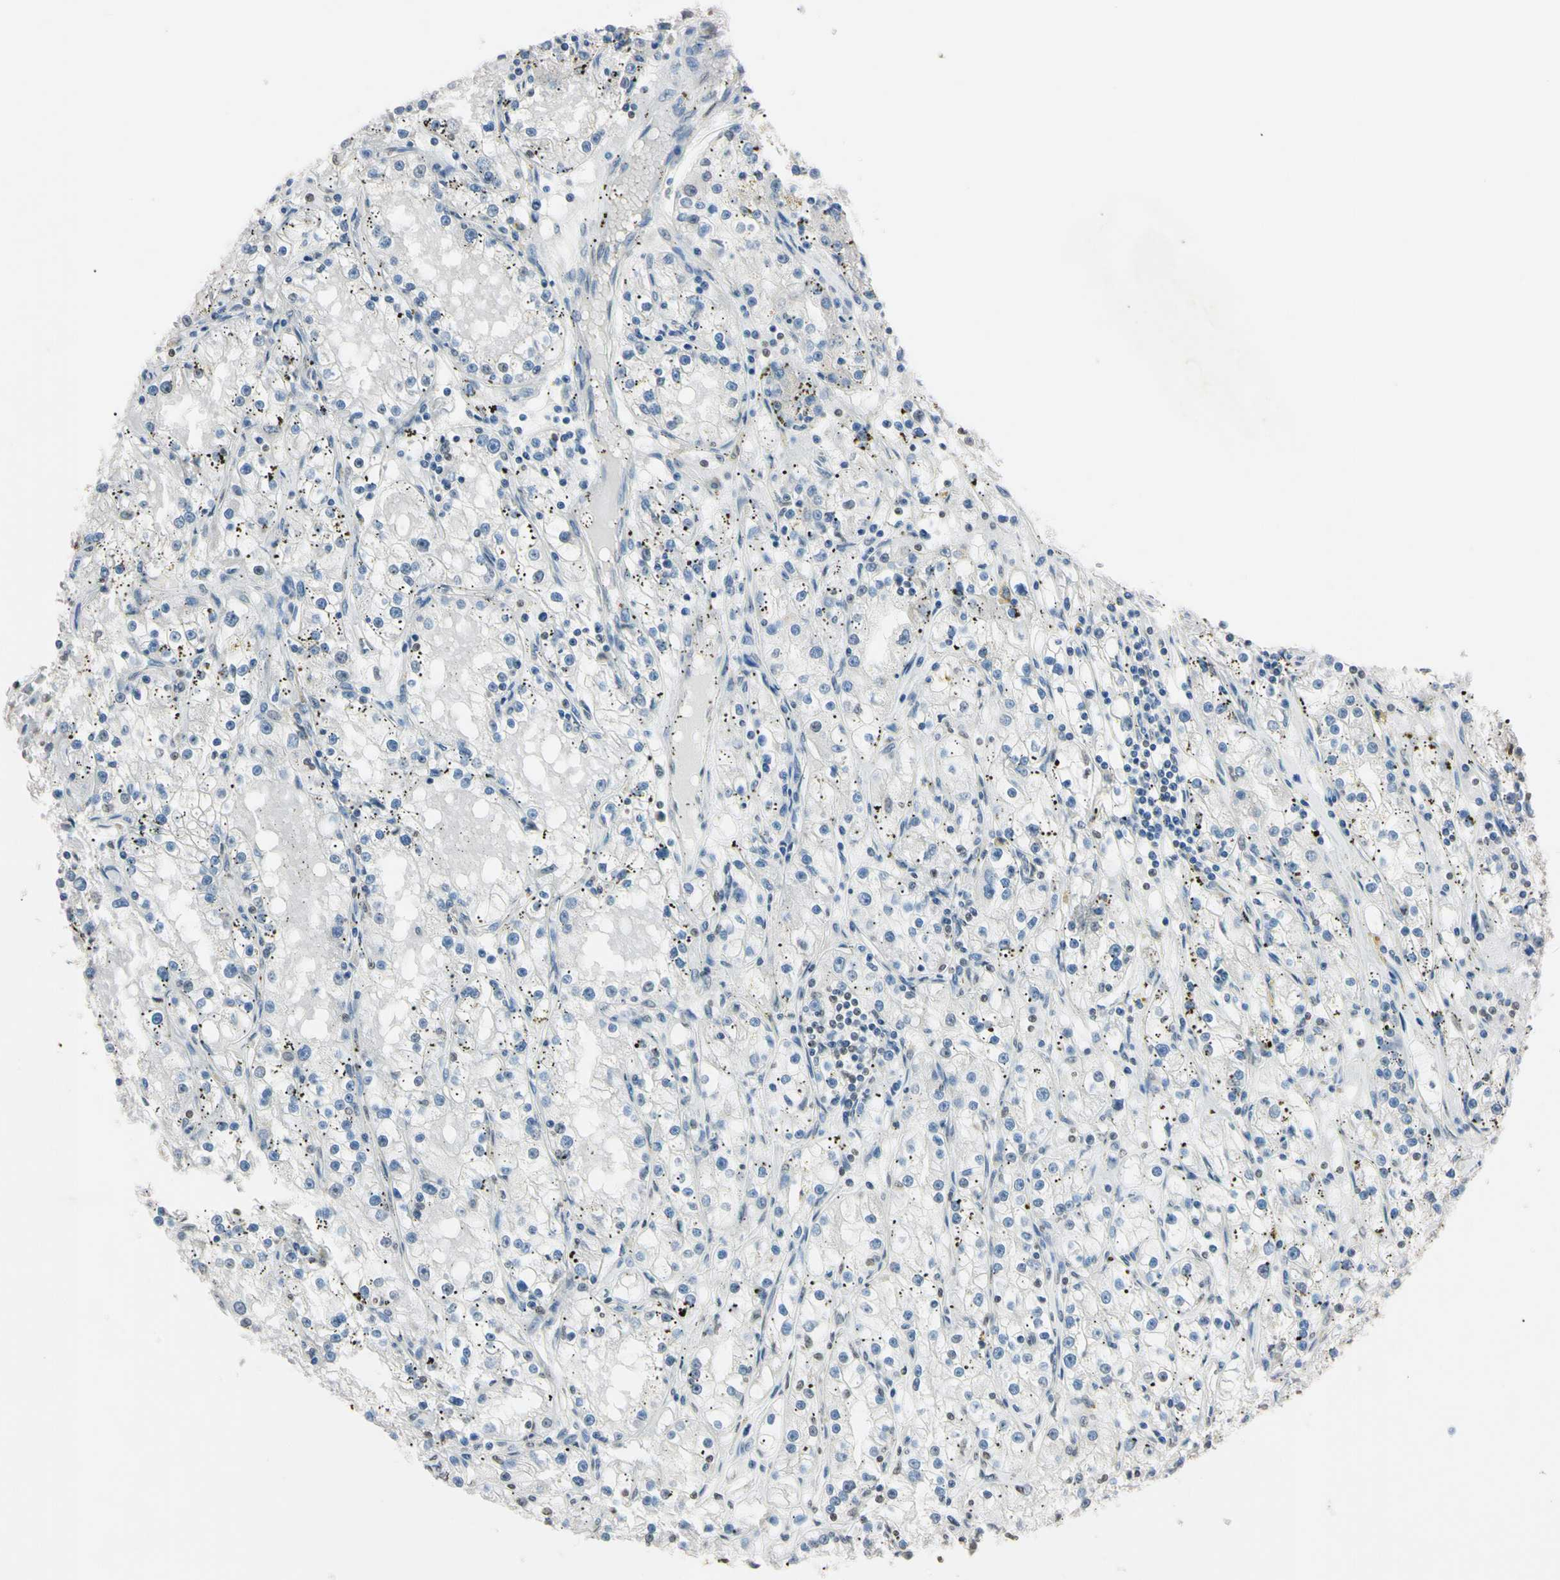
{"staining": {"intensity": "weak", "quantity": "<25%", "location": "nuclear"}, "tissue": "renal cancer", "cell_type": "Tumor cells", "image_type": "cancer", "snomed": [{"axis": "morphology", "description": "Adenocarcinoma, NOS"}, {"axis": "topography", "description": "Kidney"}], "caption": "IHC photomicrograph of neoplastic tissue: human renal cancer stained with DAB (3,3'-diaminobenzidine) demonstrates no significant protein expression in tumor cells.", "gene": "CDC45", "patient": {"sex": "male", "age": 56}}